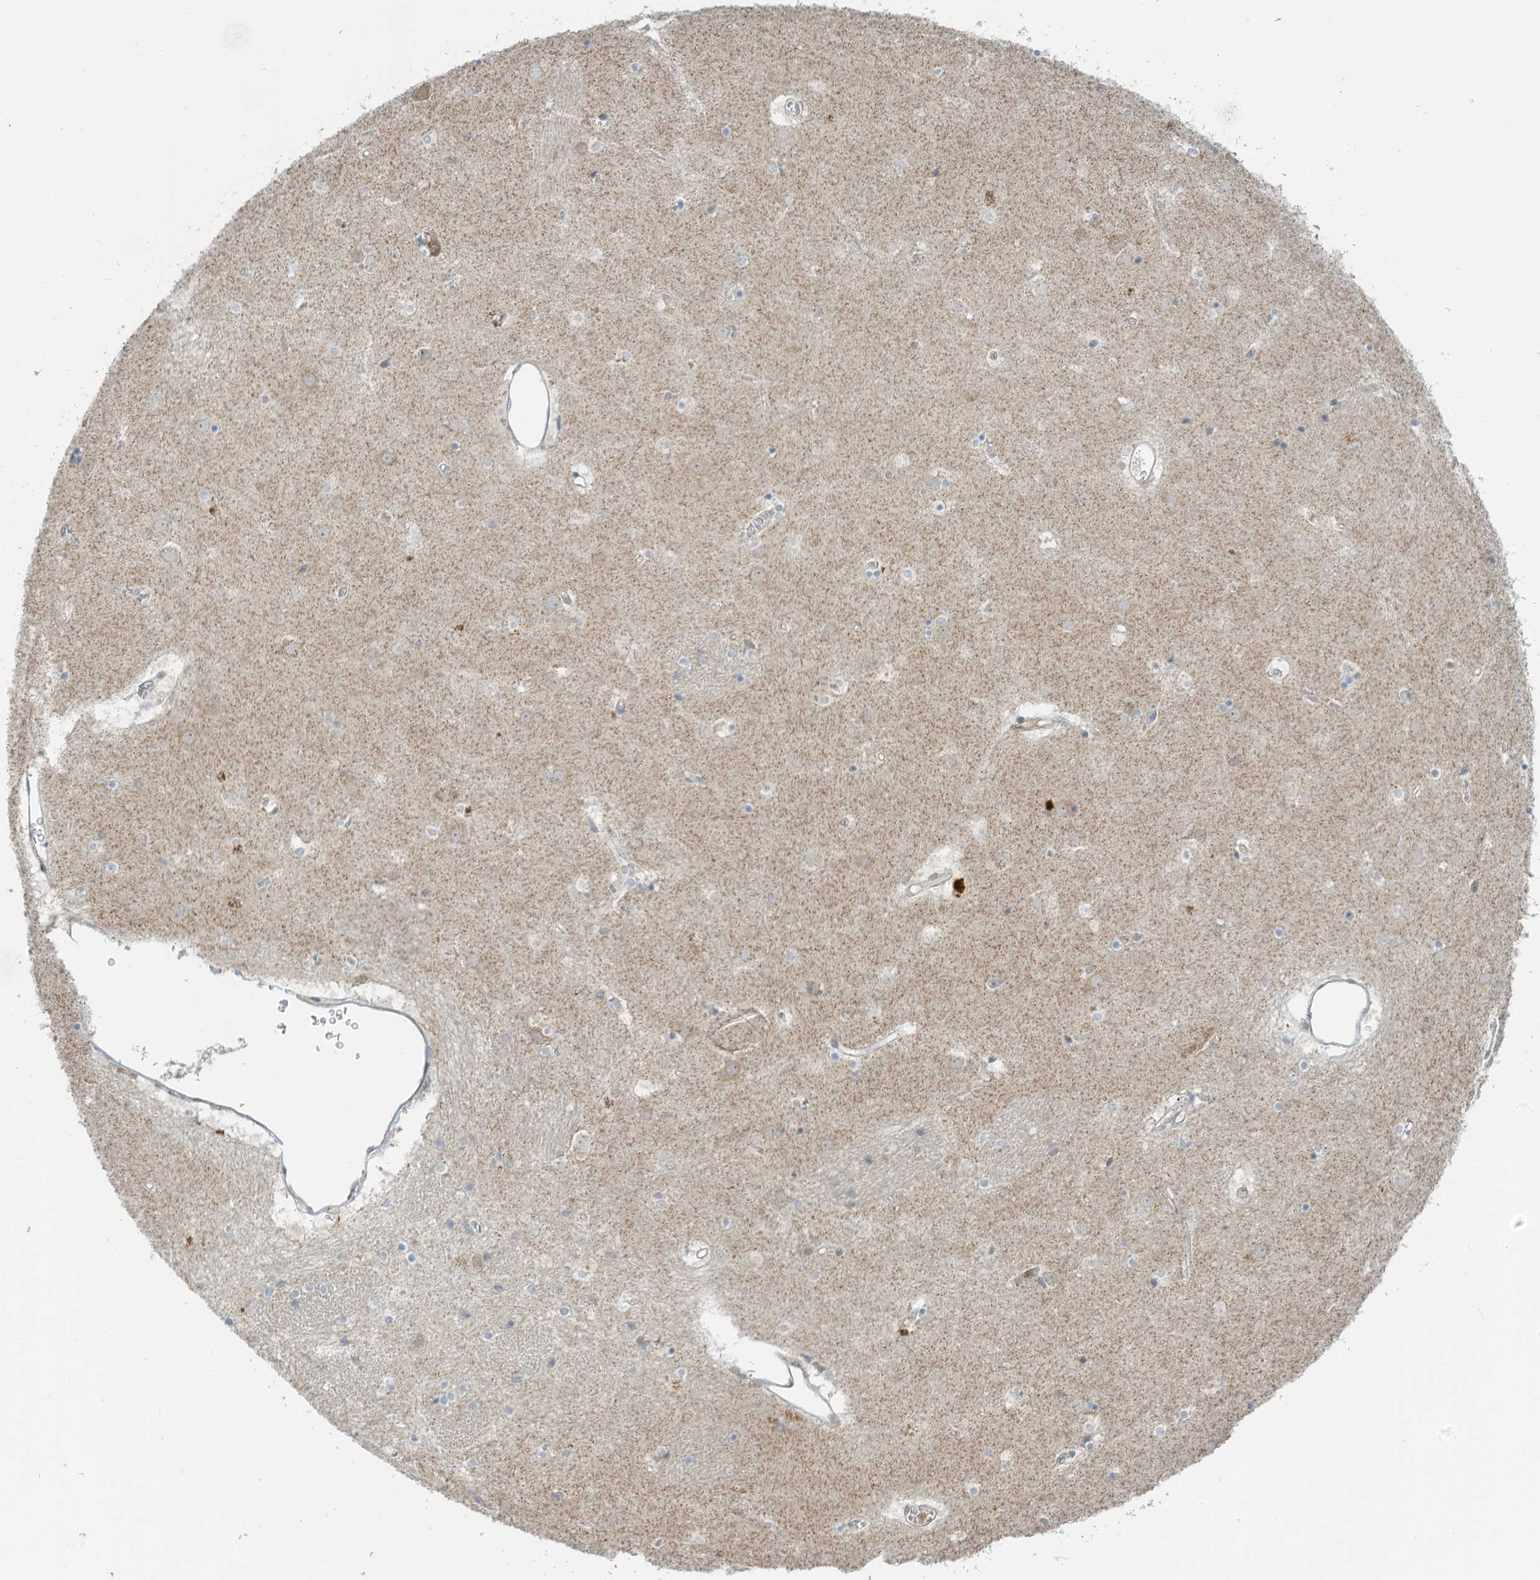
{"staining": {"intensity": "negative", "quantity": "none", "location": "none"}, "tissue": "caudate", "cell_type": "Glial cells", "image_type": "normal", "snomed": [{"axis": "morphology", "description": "Normal tissue, NOS"}, {"axis": "topography", "description": "Lateral ventricle wall"}], "caption": "The image exhibits no significant positivity in glial cells of caudate. (Brightfield microscopy of DAB IHC at high magnification).", "gene": "PARVG", "patient": {"sex": "male", "age": 70}}